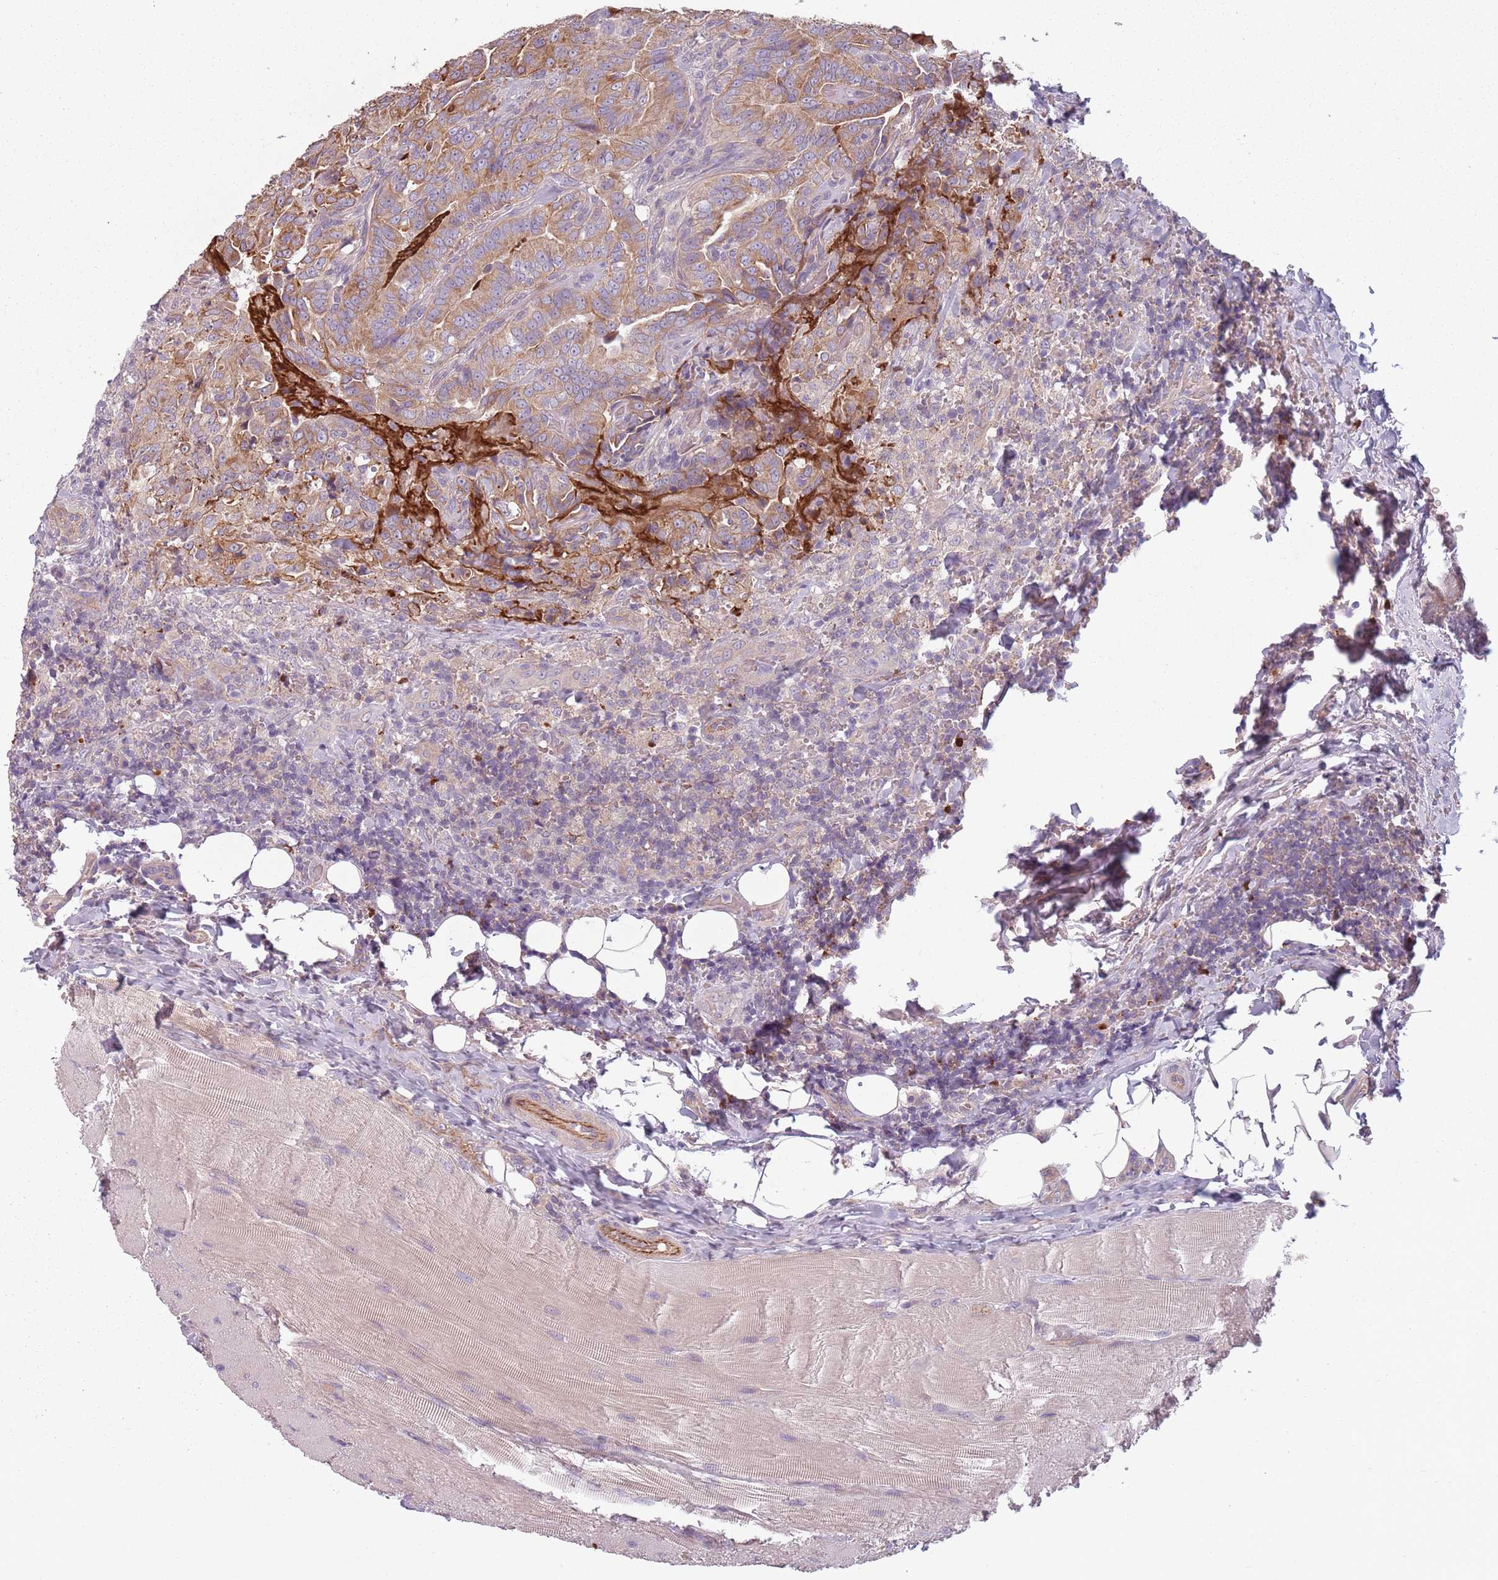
{"staining": {"intensity": "moderate", "quantity": ">75%", "location": "cytoplasmic/membranous"}, "tissue": "thyroid cancer", "cell_type": "Tumor cells", "image_type": "cancer", "snomed": [{"axis": "morphology", "description": "Papillary adenocarcinoma, NOS"}, {"axis": "topography", "description": "Thyroid gland"}], "caption": "Thyroid papillary adenocarcinoma tissue displays moderate cytoplasmic/membranous staining in about >75% of tumor cells", "gene": "TLCD2", "patient": {"sex": "male", "age": 61}}